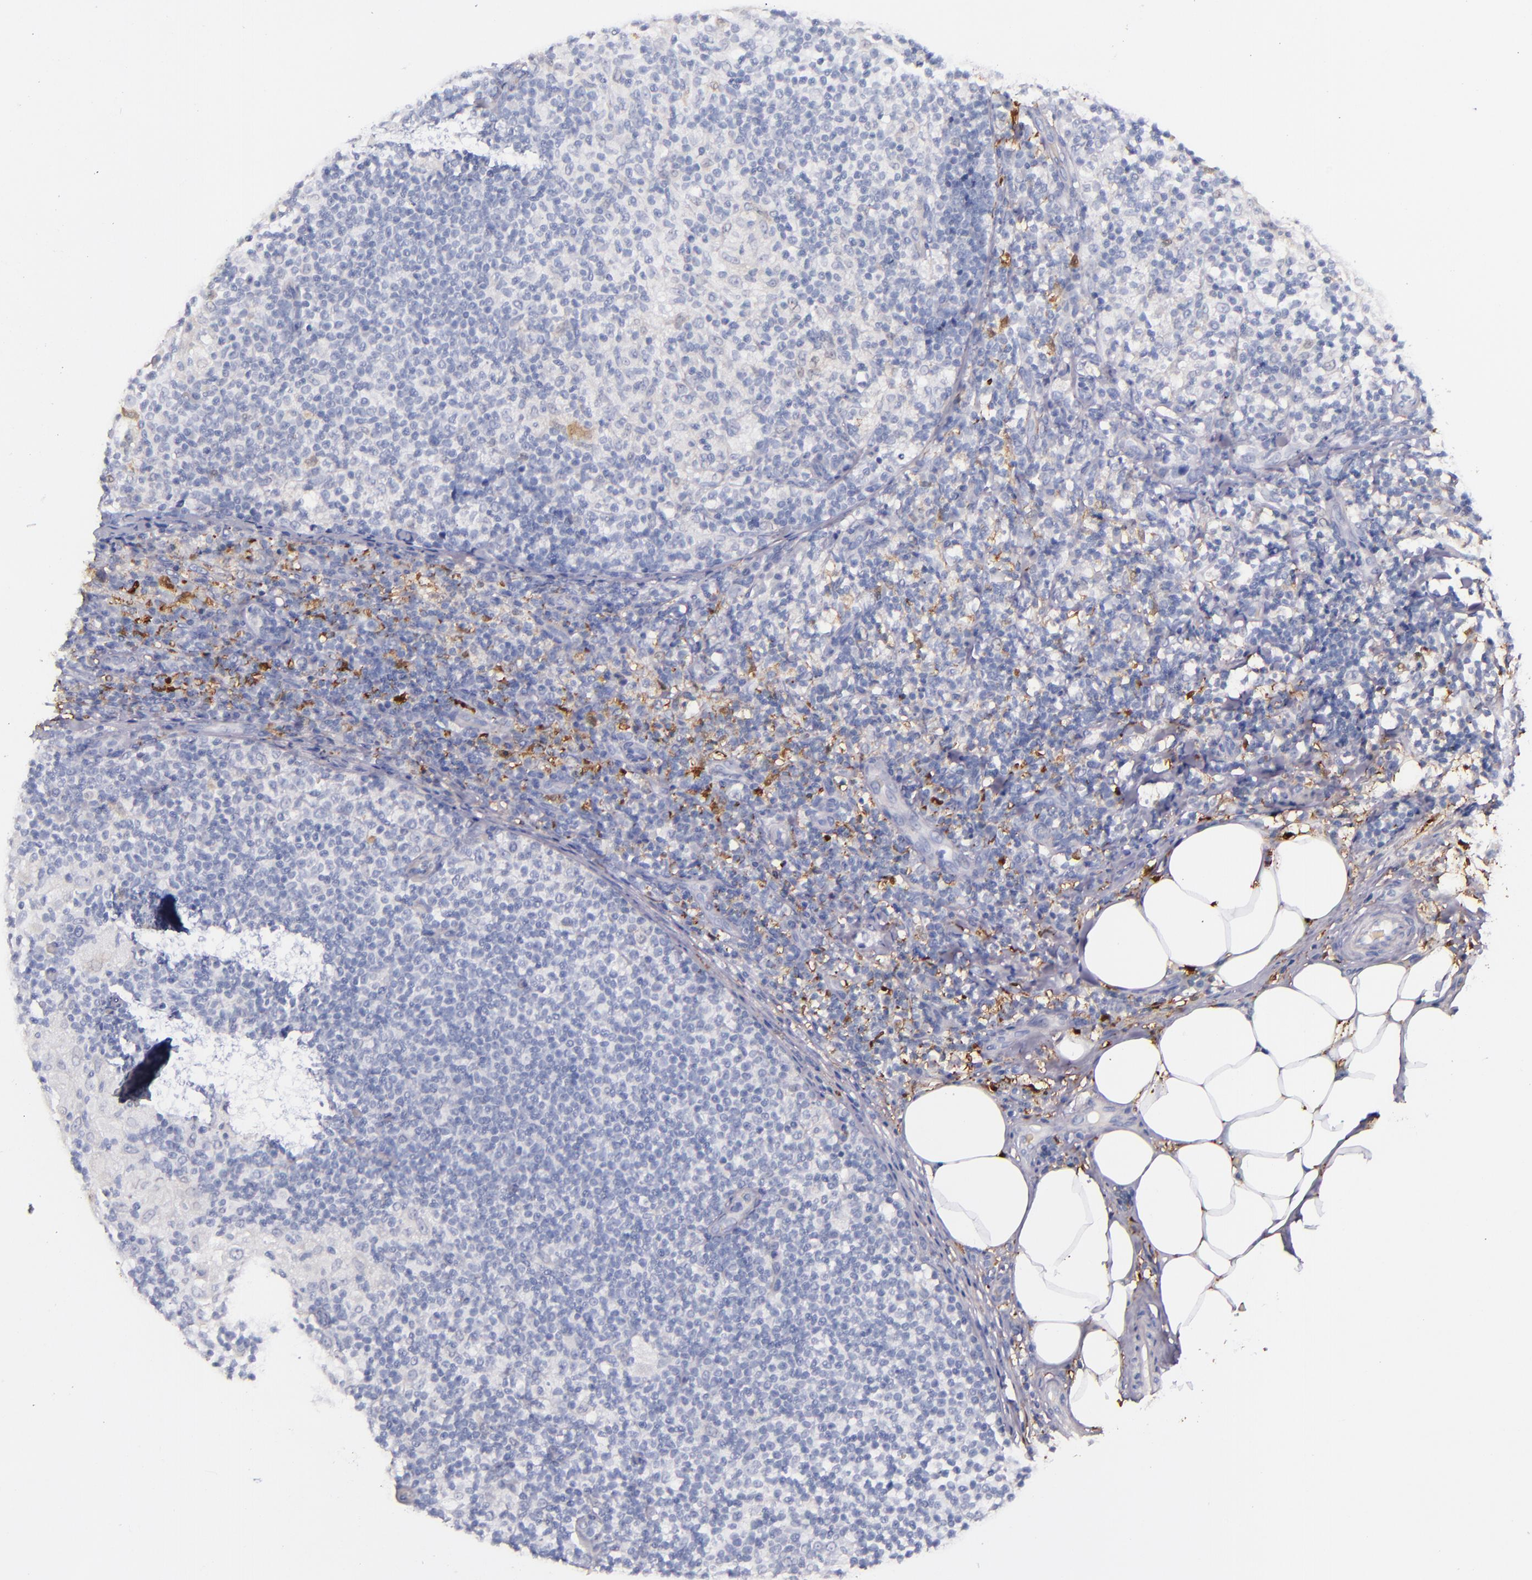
{"staining": {"intensity": "negative", "quantity": "none", "location": "none"}, "tissue": "lymph node", "cell_type": "Germinal center cells", "image_type": "normal", "snomed": [{"axis": "morphology", "description": "Normal tissue, NOS"}, {"axis": "morphology", "description": "Inflammation, NOS"}, {"axis": "topography", "description": "Lymph node"}], "caption": "There is no significant expression in germinal center cells of lymph node. (DAB immunohistochemistry, high magnification).", "gene": "F13A1", "patient": {"sex": "male", "age": 46}}